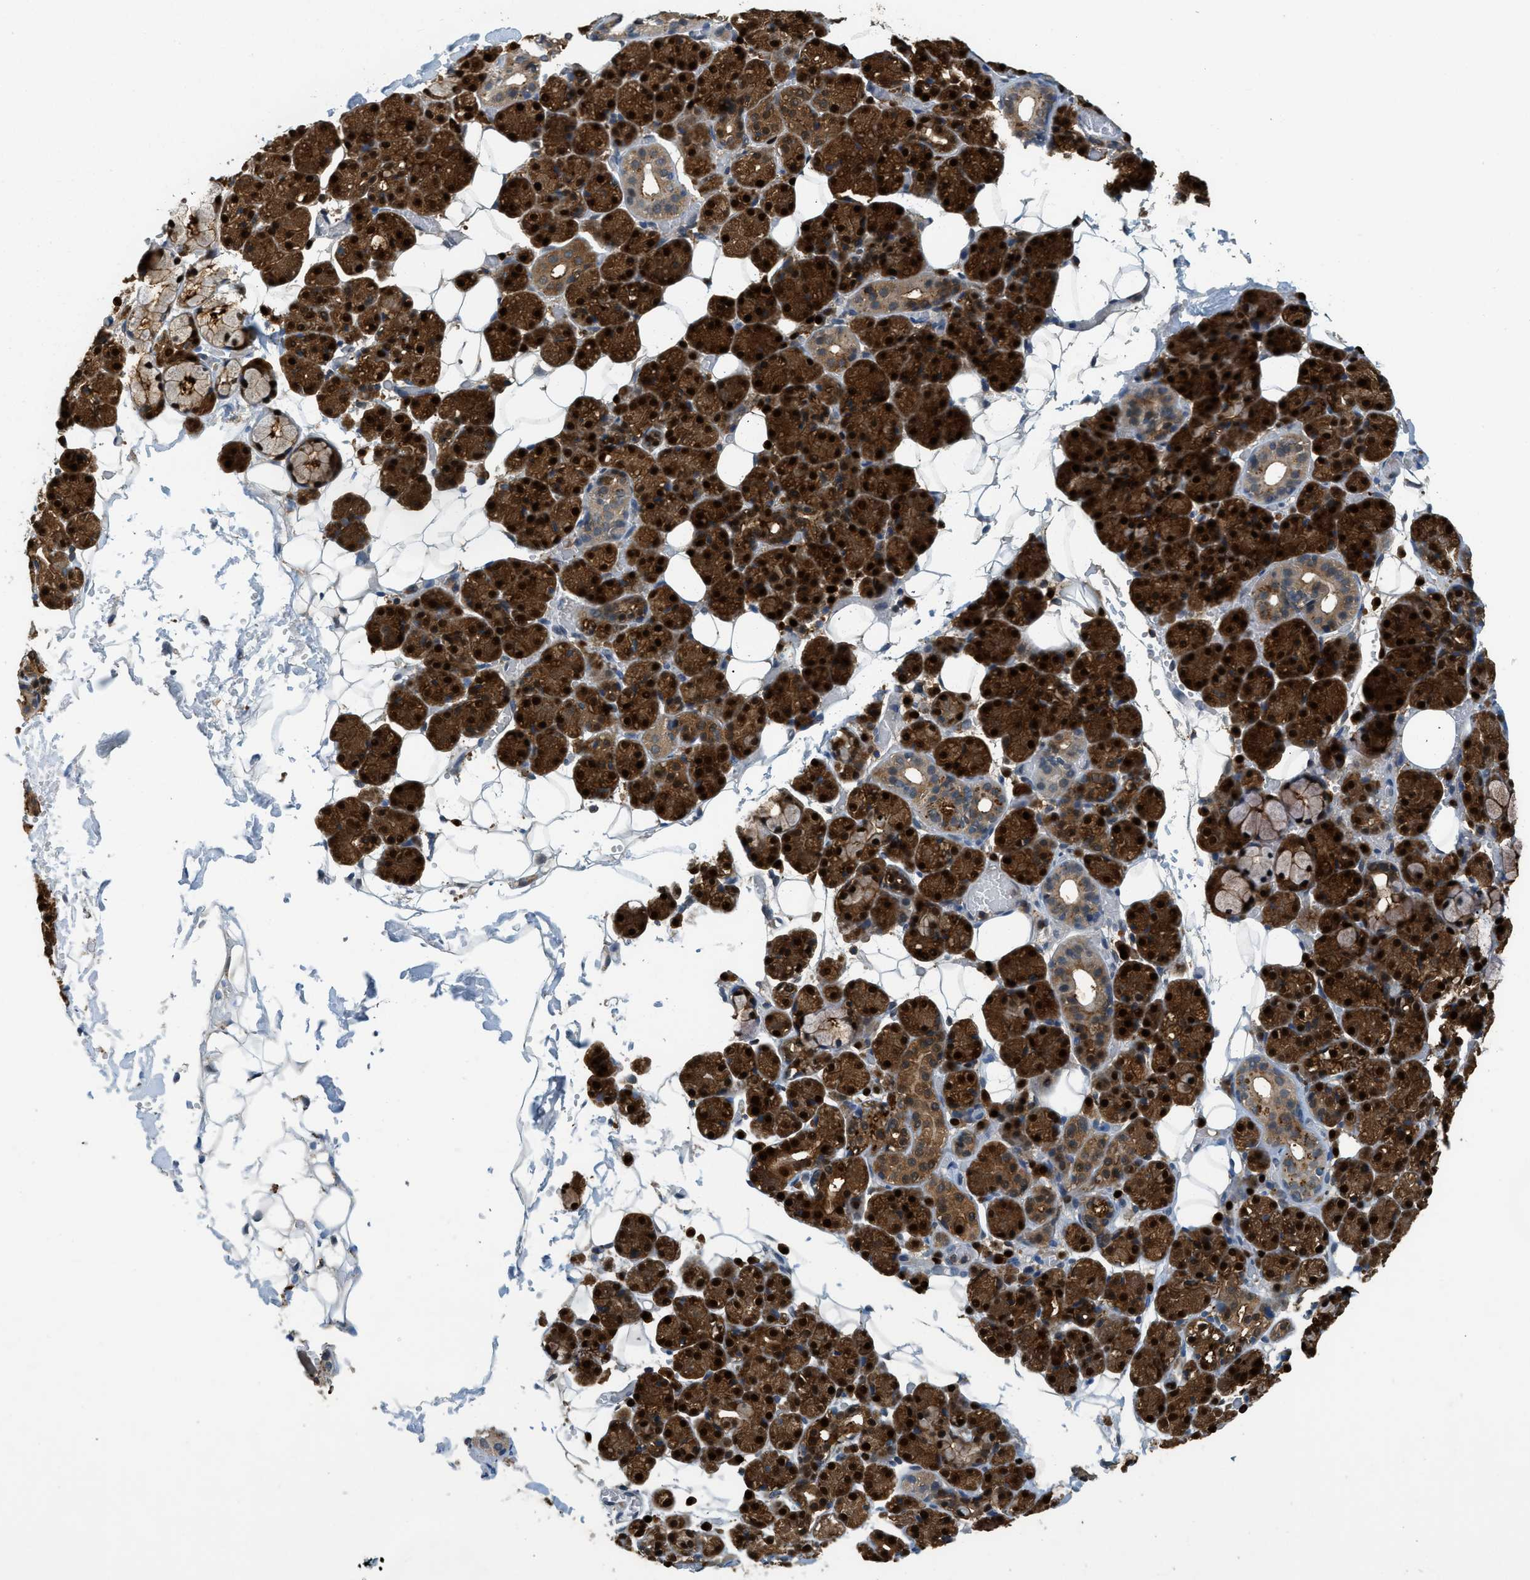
{"staining": {"intensity": "strong", "quantity": ">75%", "location": "cytoplasmic/membranous,nuclear"}, "tissue": "salivary gland", "cell_type": "Glandular cells", "image_type": "normal", "snomed": [{"axis": "morphology", "description": "Normal tissue, NOS"}, {"axis": "topography", "description": "Salivary gland"}], "caption": "Salivary gland stained with IHC displays strong cytoplasmic/membranous,nuclear staining in approximately >75% of glandular cells.", "gene": "GMPPB", "patient": {"sex": "male", "age": 63}}